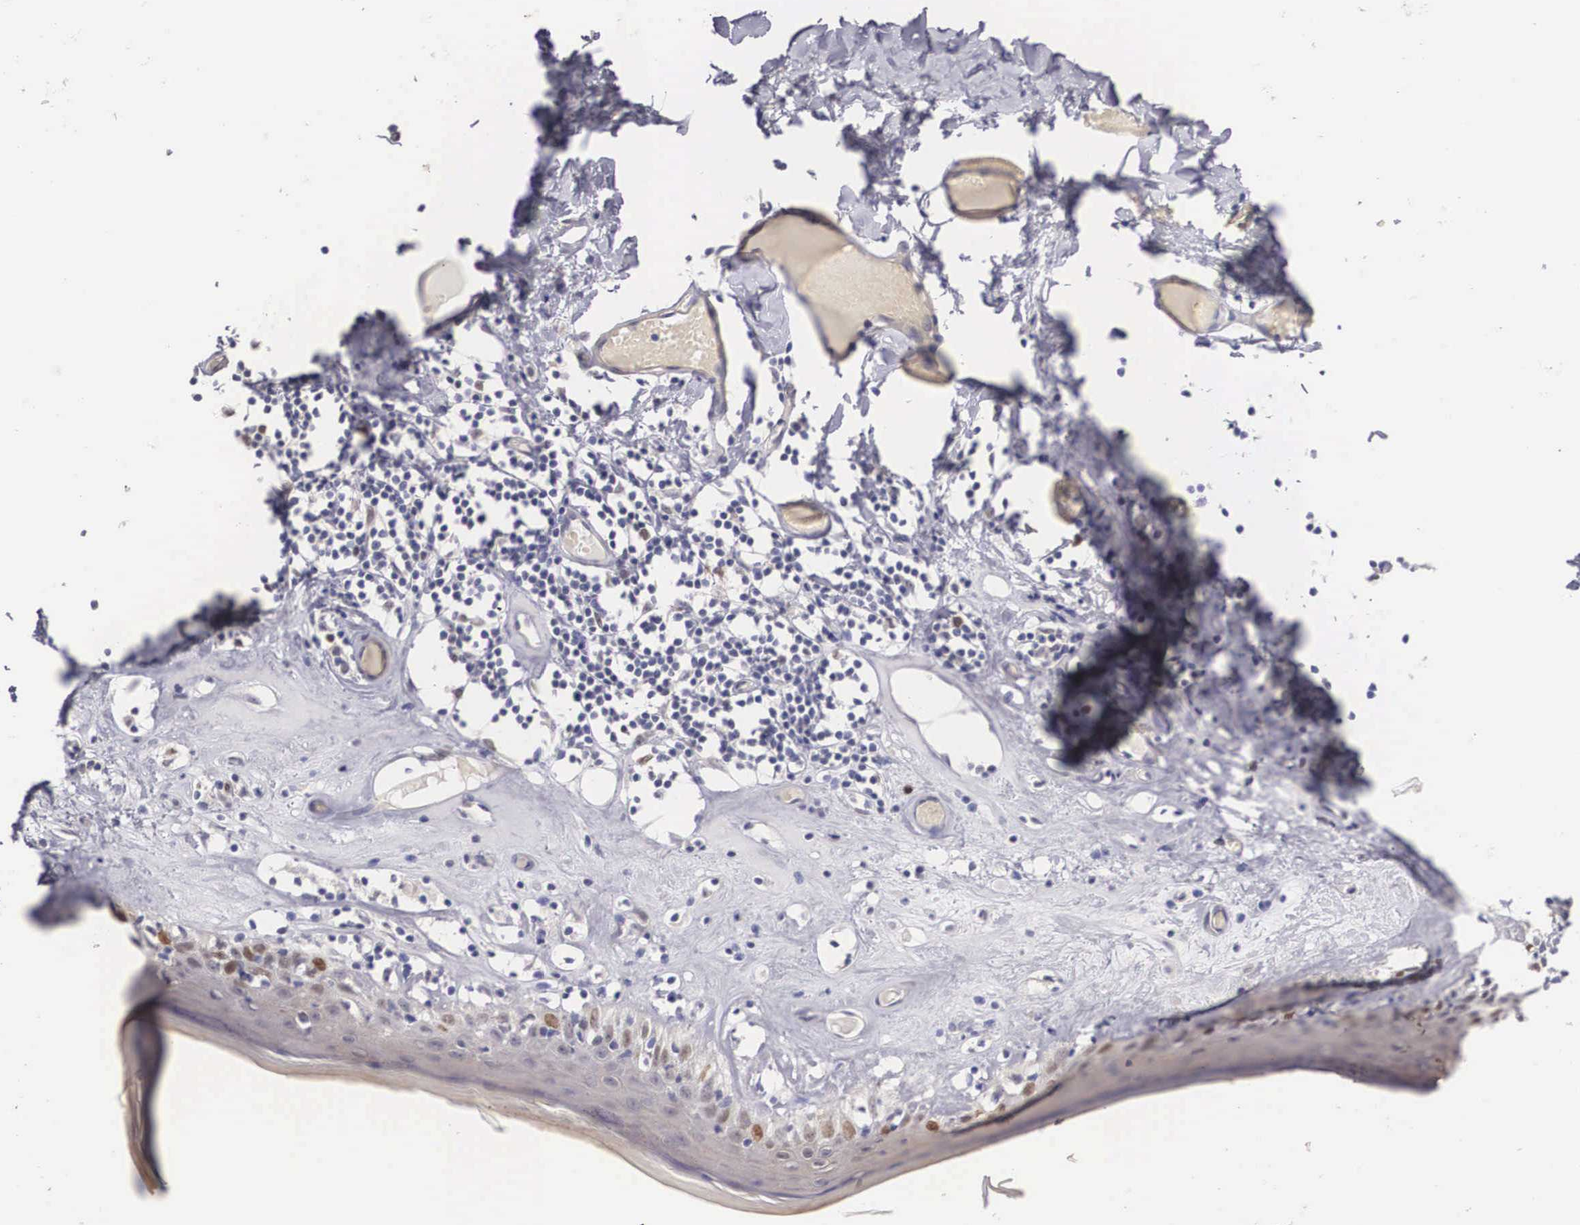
{"staining": {"intensity": "moderate", "quantity": "<25%", "location": "nuclear"}, "tissue": "skin", "cell_type": "Epidermal cells", "image_type": "normal", "snomed": [{"axis": "morphology", "description": "Normal tissue, NOS"}, {"axis": "topography", "description": "Vascular tissue"}, {"axis": "topography", "description": "Vulva"}, {"axis": "topography", "description": "Peripheral nerve tissue"}], "caption": "High-power microscopy captured an immunohistochemistry micrograph of unremarkable skin, revealing moderate nuclear staining in about <25% of epidermal cells.", "gene": "ENOX2", "patient": {"sex": "female", "age": 86}}